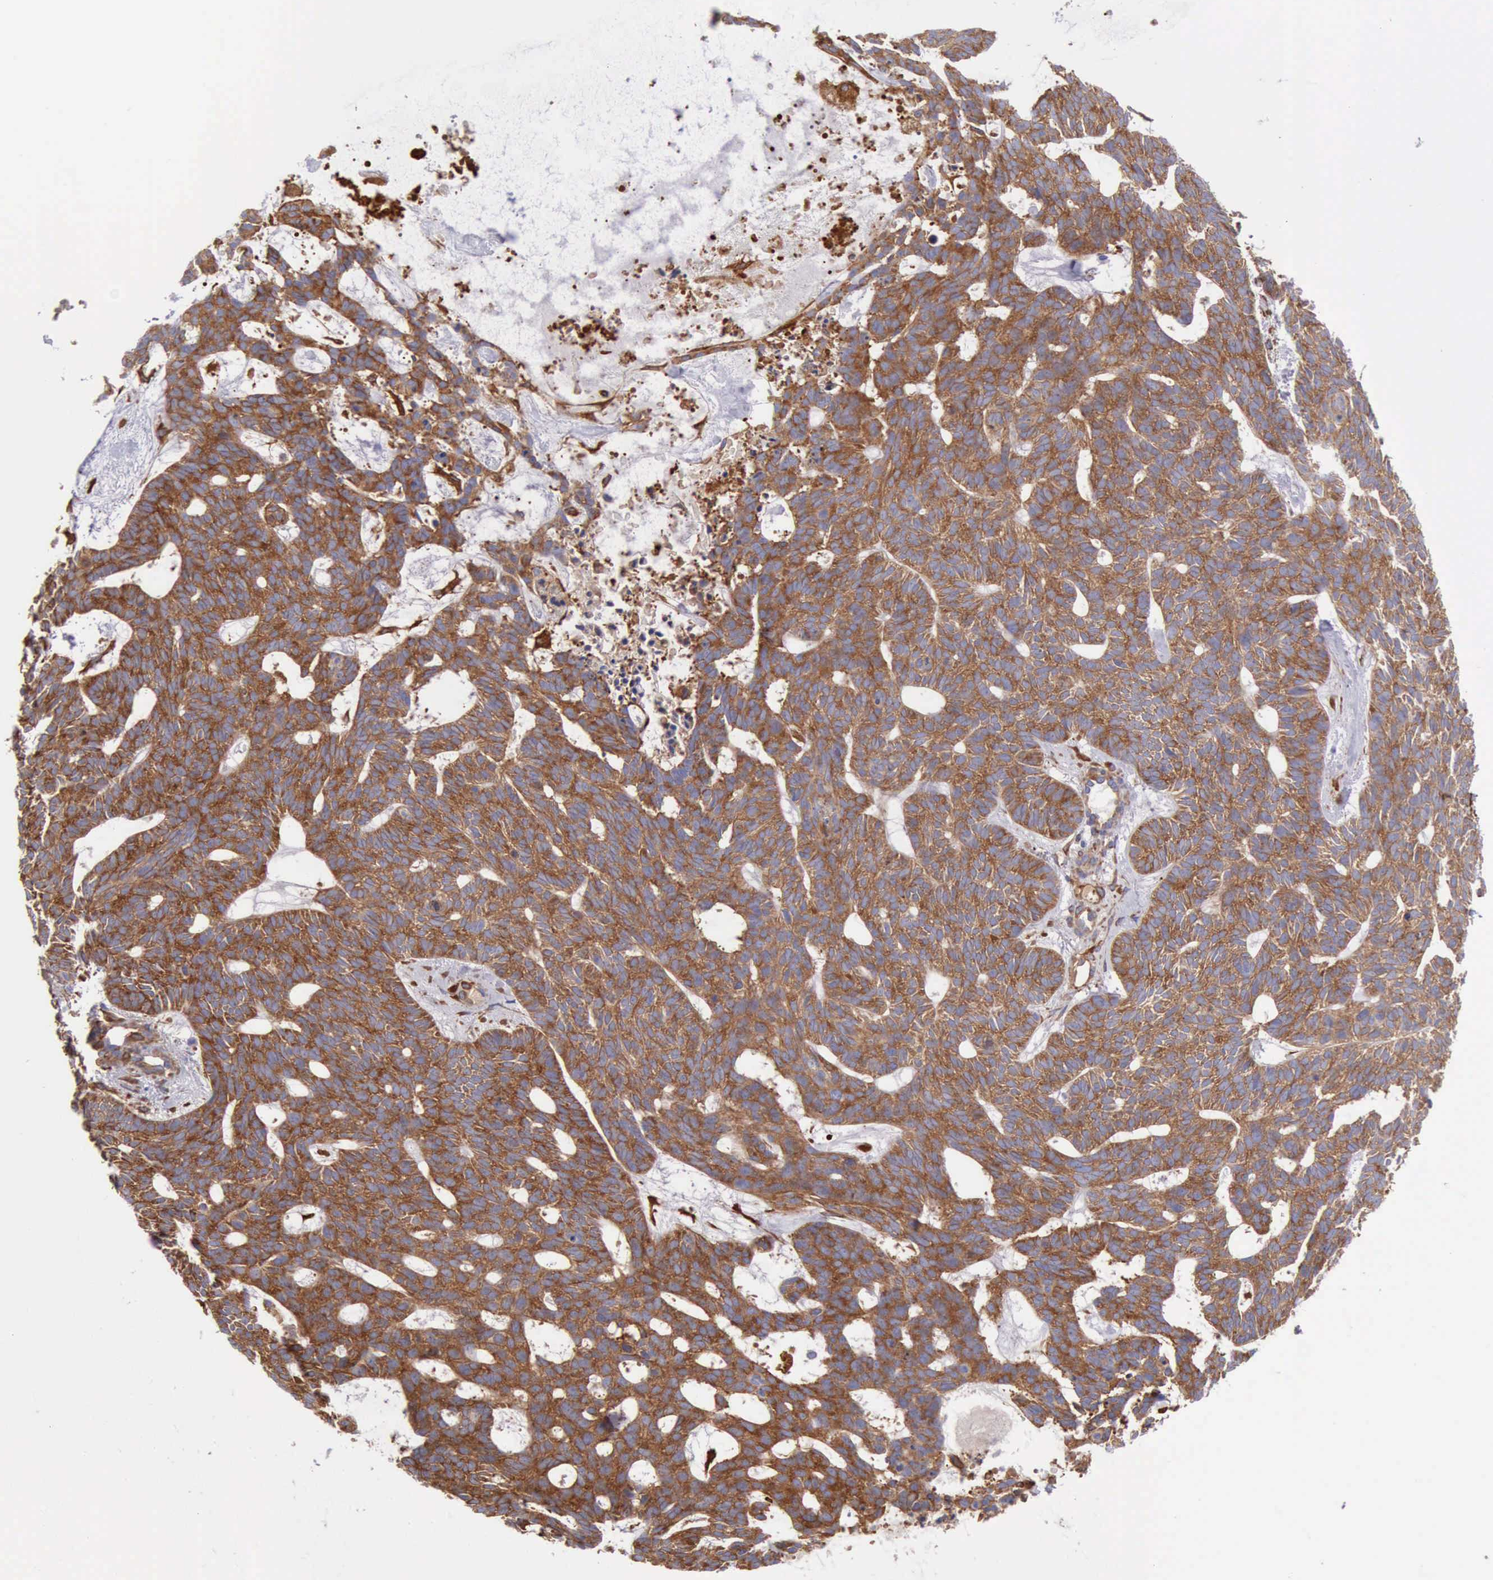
{"staining": {"intensity": "strong", "quantity": ">75%", "location": "cytoplasmic/membranous"}, "tissue": "skin cancer", "cell_type": "Tumor cells", "image_type": "cancer", "snomed": [{"axis": "morphology", "description": "Basal cell carcinoma"}, {"axis": "topography", "description": "Skin"}], "caption": "Immunohistochemical staining of basal cell carcinoma (skin) shows strong cytoplasmic/membranous protein staining in about >75% of tumor cells. (Brightfield microscopy of DAB IHC at high magnification).", "gene": "FLNA", "patient": {"sex": "male", "age": 75}}